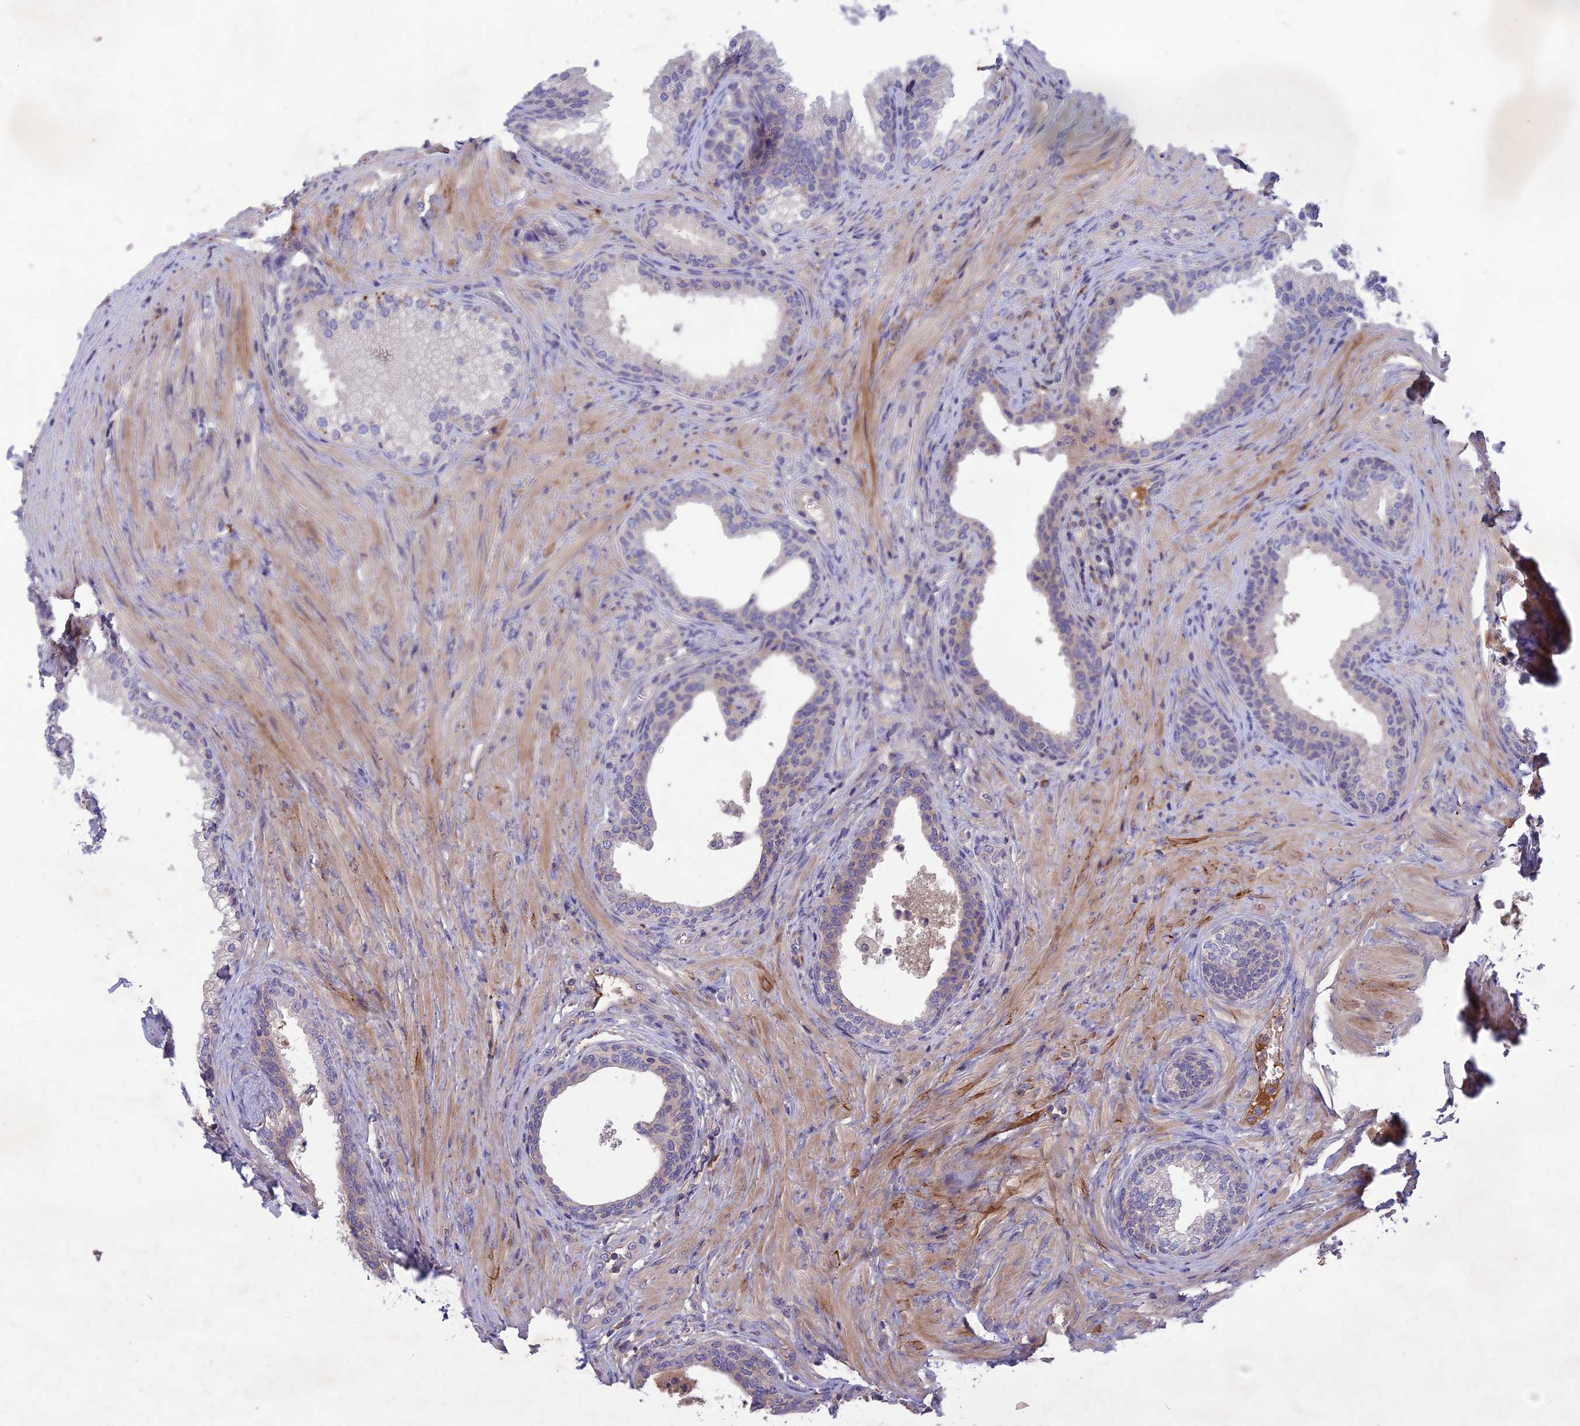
{"staining": {"intensity": "weak", "quantity": "<25%", "location": "cytoplasmic/membranous"}, "tissue": "prostate", "cell_type": "Glandular cells", "image_type": "normal", "snomed": [{"axis": "morphology", "description": "Normal tissue, NOS"}, {"axis": "topography", "description": "Prostate"}], "caption": "High power microscopy micrograph of an immunohistochemistry (IHC) image of normal prostate, revealing no significant positivity in glandular cells.", "gene": "ADO", "patient": {"sex": "male", "age": 76}}